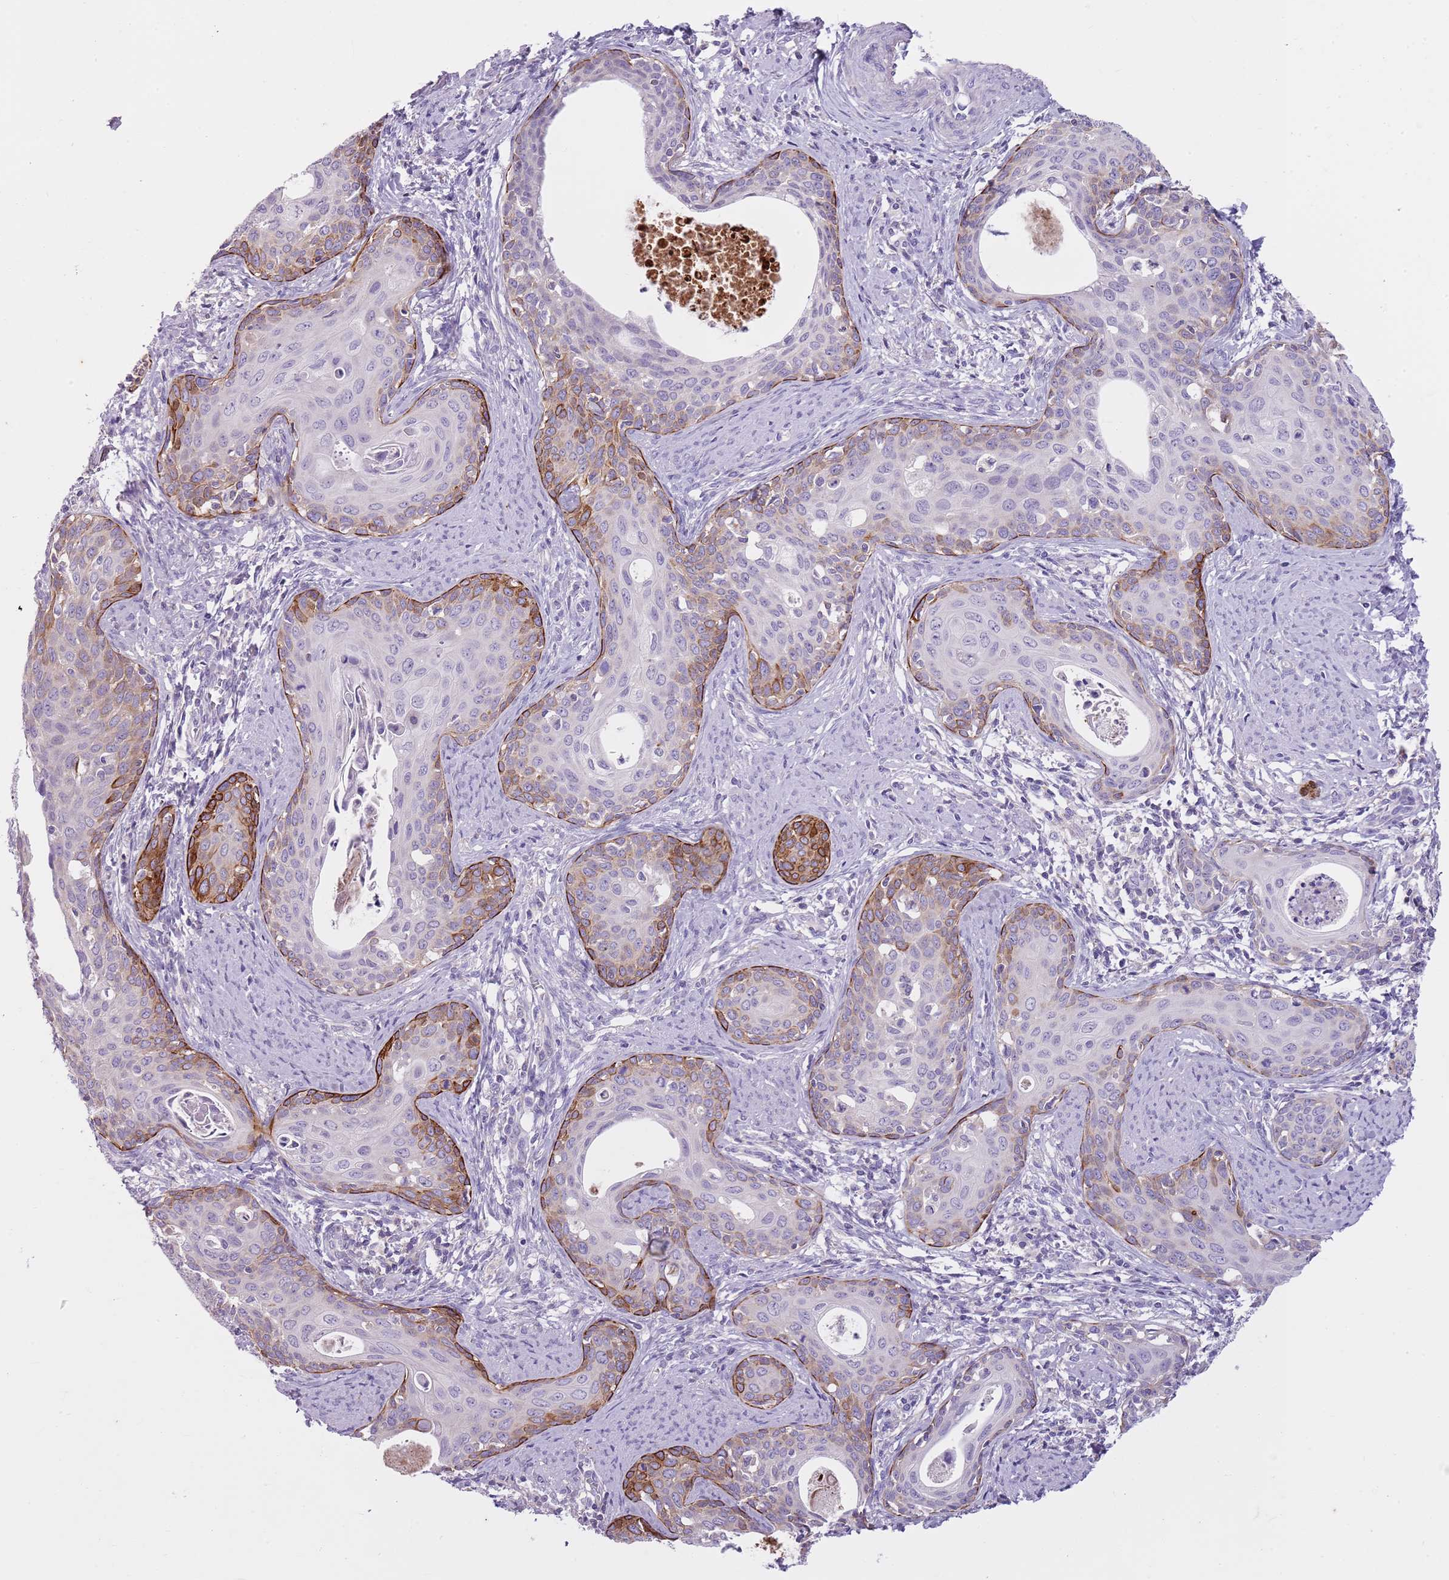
{"staining": {"intensity": "strong", "quantity": "<25%", "location": "cytoplasmic/membranous"}, "tissue": "cervical cancer", "cell_type": "Tumor cells", "image_type": "cancer", "snomed": [{"axis": "morphology", "description": "Squamous cell carcinoma, NOS"}, {"axis": "topography", "description": "Cervix"}], "caption": "Squamous cell carcinoma (cervical) tissue shows strong cytoplasmic/membranous staining in approximately <25% of tumor cells Nuclei are stained in blue.", "gene": "CNPPD1", "patient": {"sex": "female", "age": 46}}